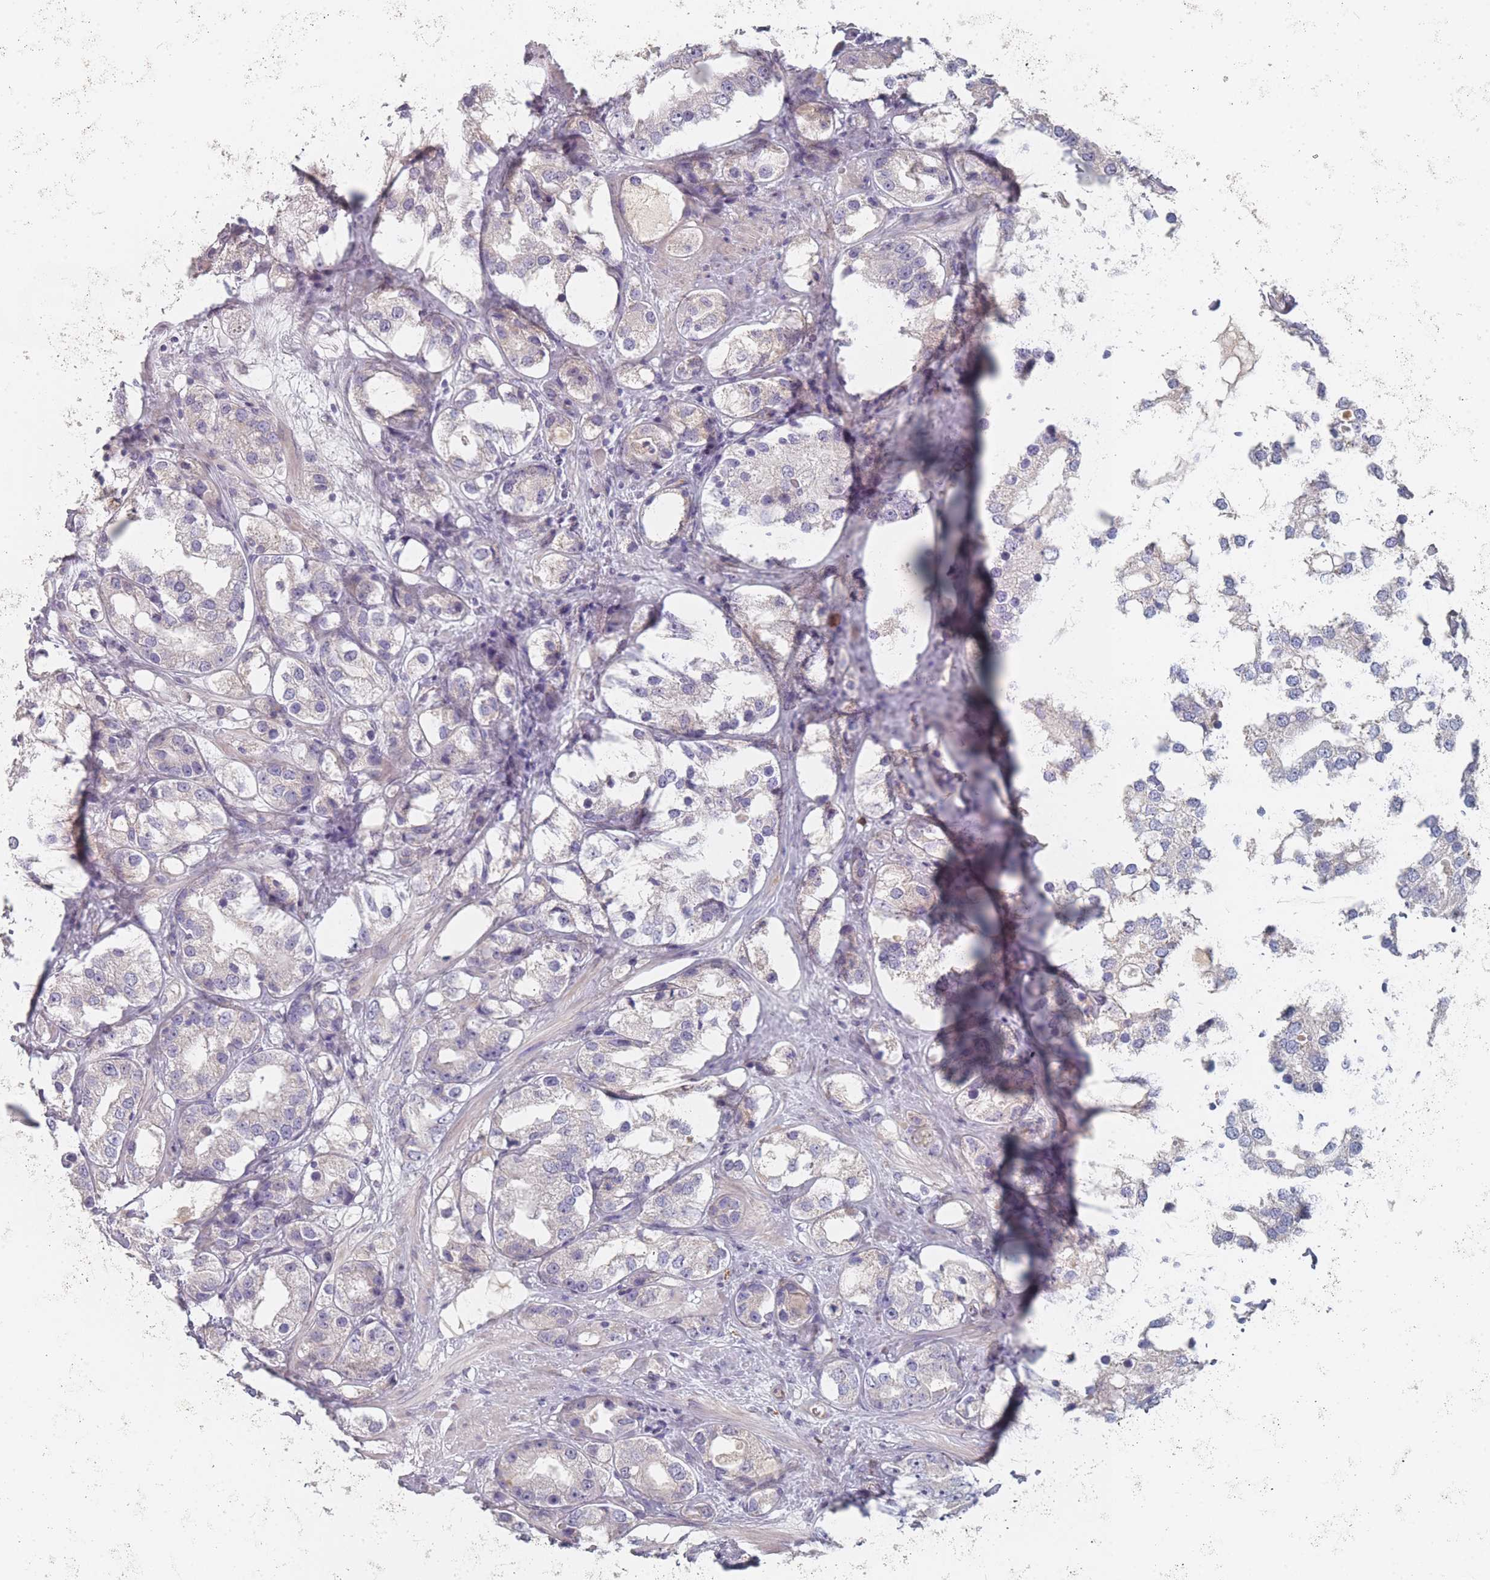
{"staining": {"intensity": "negative", "quantity": "none", "location": "none"}, "tissue": "prostate cancer", "cell_type": "Tumor cells", "image_type": "cancer", "snomed": [{"axis": "morphology", "description": "Adenocarcinoma, NOS"}, {"axis": "topography", "description": "Prostate"}], "caption": "Immunohistochemistry photomicrograph of prostate cancer stained for a protein (brown), which demonstrates no expression in tumor cells.", "gene": "SLC35E4", "patient": {"sex": "male", "age": 79}}